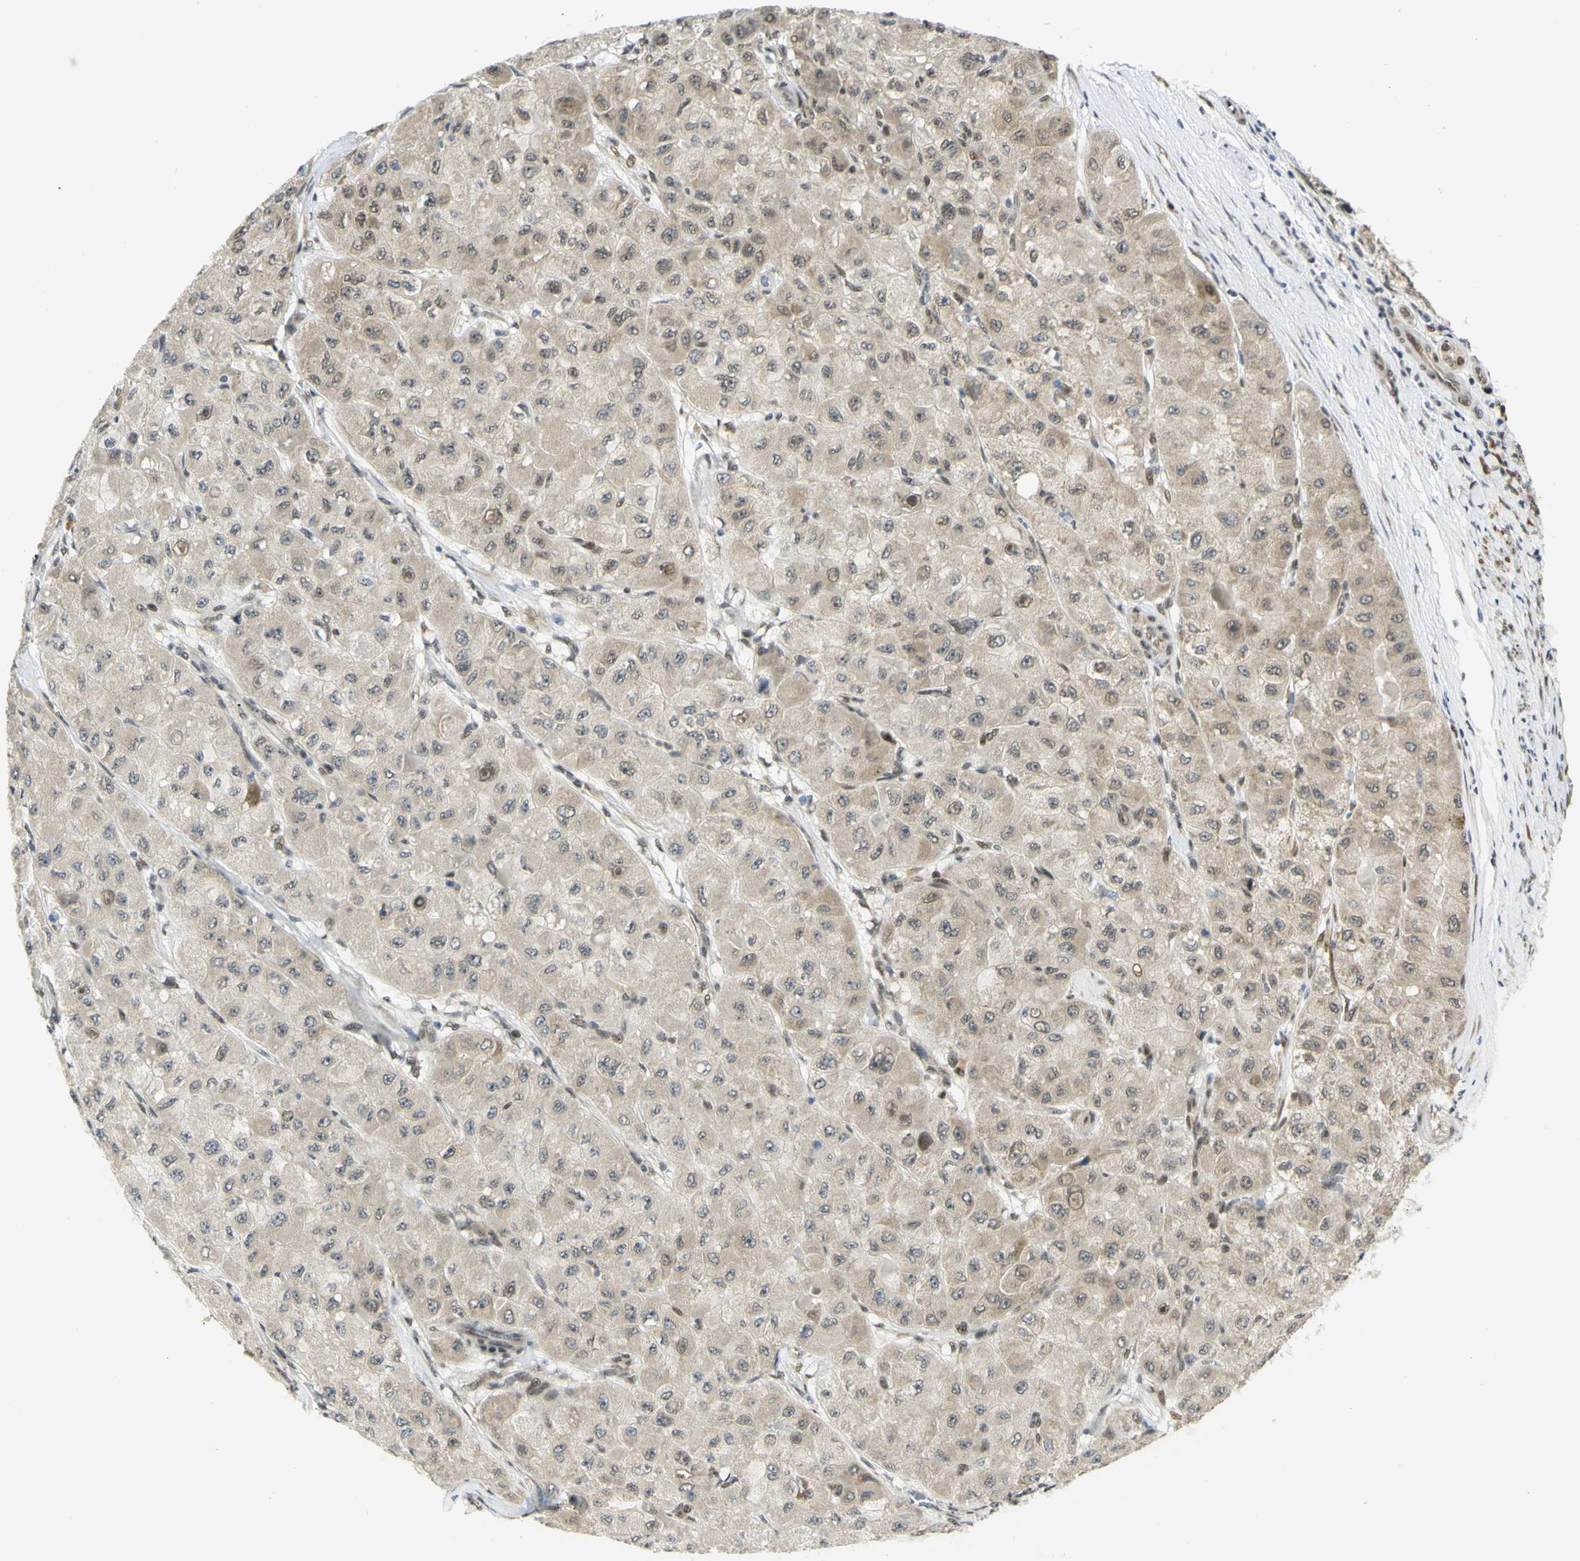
{"staining": {"intensity": "weak", "quantity": ">75%", "location": "nuclear"}, "tissue": "liver cancer", "cell_type": "Tumor cells", "image_type": "cancer", "snomed": [{"axis": "morphology", "description": "Carcinoma, Hepatocellular, NOS"}, {"axis": "topography", "description": "Liver"}], "caption": "A brown stain labels weak nuclear staining of a protein in liver cancer (hepatocellular carcinoma) tumor cells.", "gene": "DDX1", "patient": {"sex": "male", "age": 80}}